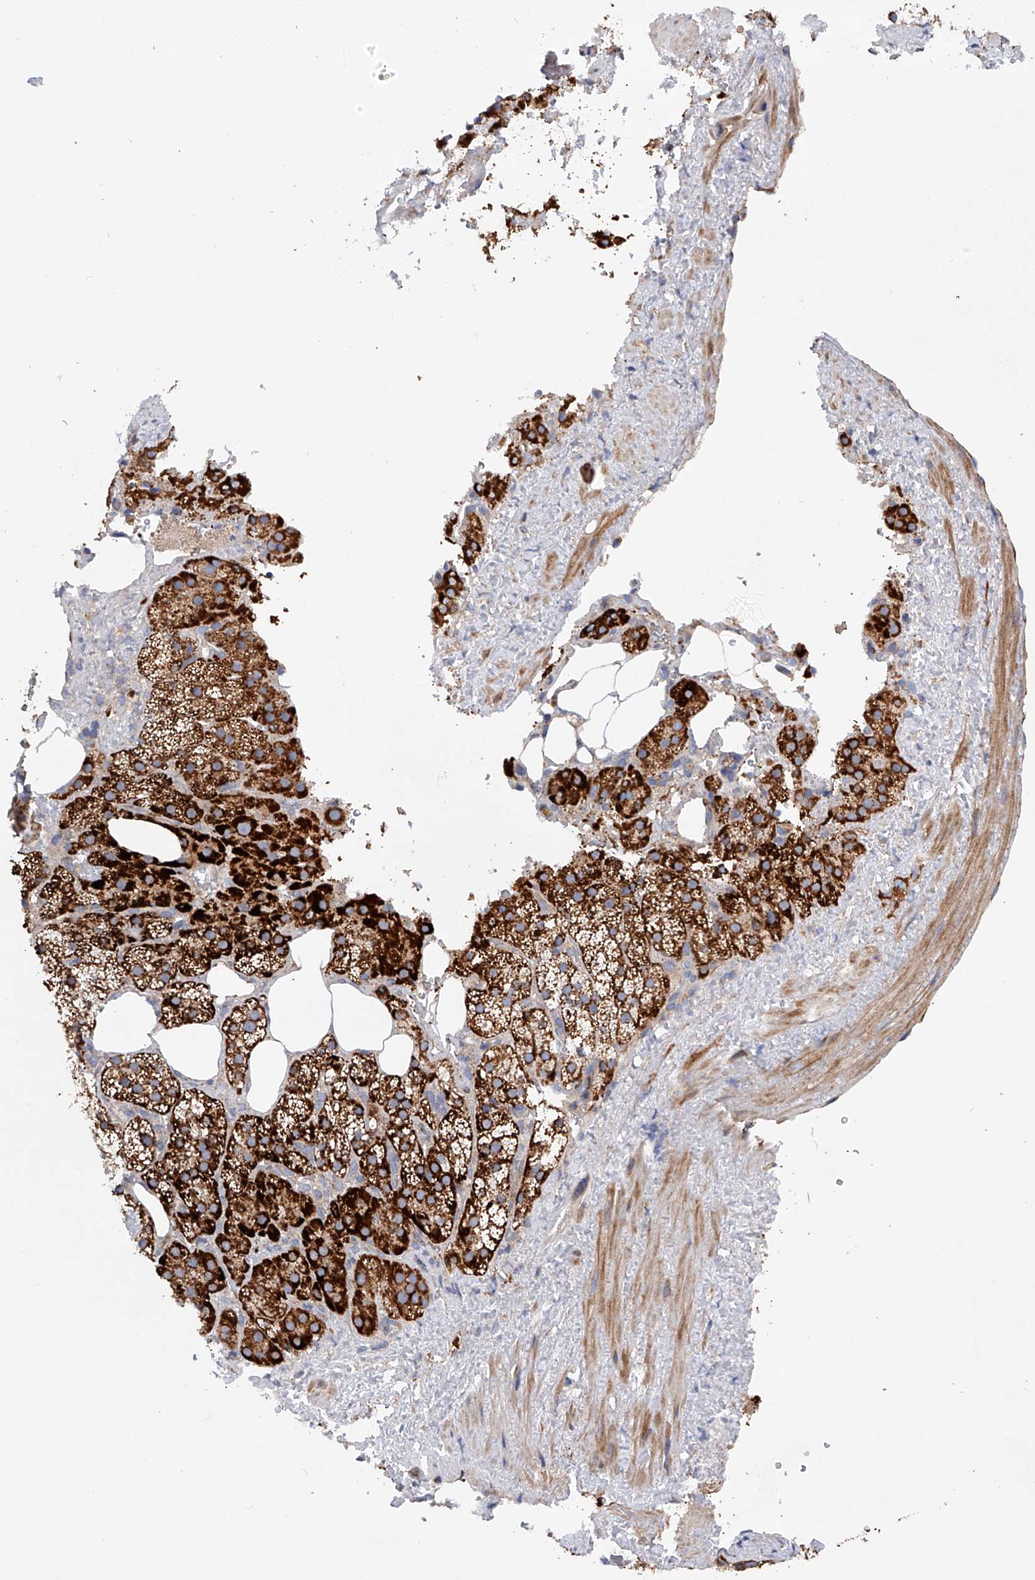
{"staining": {"intensity": "strong", "quantity": "25%-75%", "location": "cytoplasmic/membranous"}, "tissue": "adrenal gland", "cell_type": "Glandular cells", "image_type": "normal", "snomed": [{"axis": "morphology", "description": "Normal tissue, NOS"}, {"axis": "topography", "description": "Adrenal gland"}], "caption": "DAB (3,3'-diaminobenzidine) immunohistochemical staining of normal human adrenal gland exhibits strong cytoplasmic/membranous protein positivity in approximately 25%-75% of glandular cells. (DAB = brown stain, brightfield microscopy at high magnification).", "gene": "MLYCD", "patient": {"sex": "female", "age": 59}}